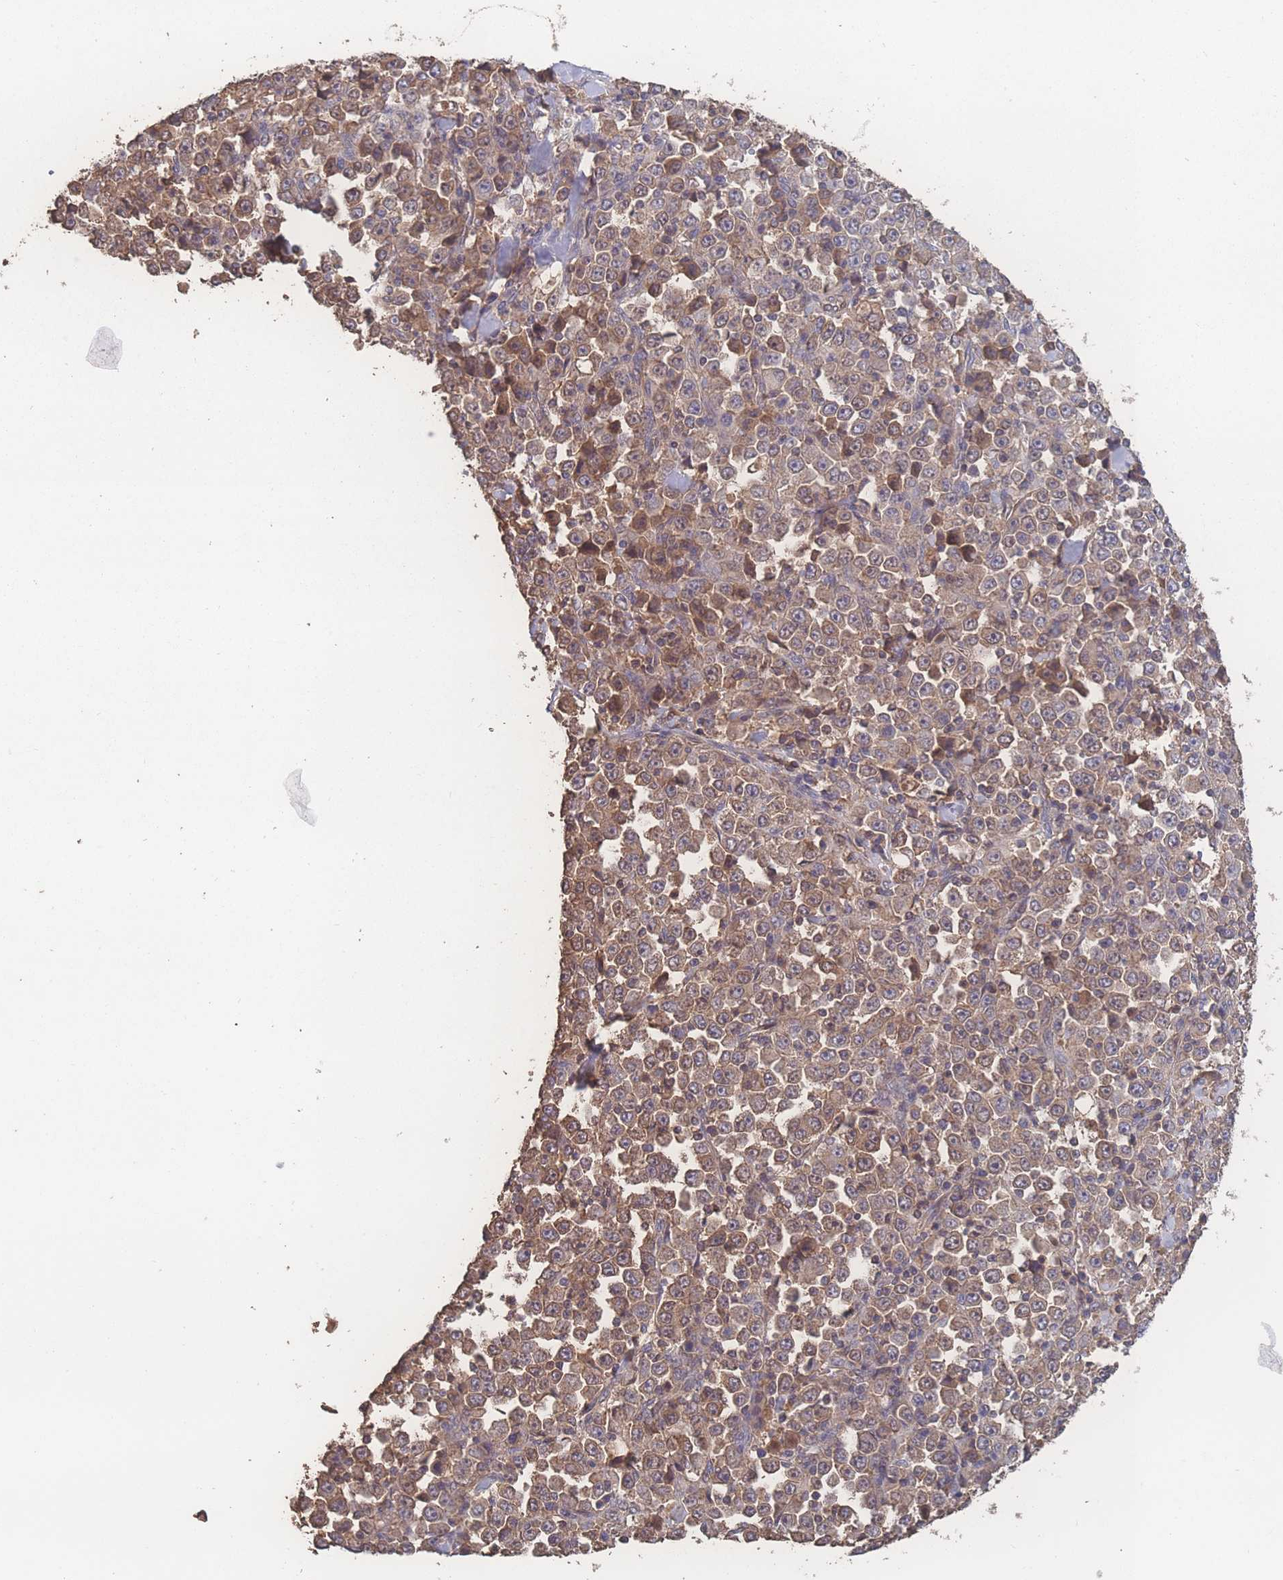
{"staining": {"intensity": "moderate", "quantity": ">75%", "location": "cytoplasmic/membranous"}, "tissue": "stomach cancer", "cell_type": "Tumor cells", "image_type": "cancer", "snomed": [{"axis": "morphology", "description": "Normal tissue, NOS"}, {"axis": "morphology", "description": "Adenocarcinoma, NOS"}, {"axis": "topography", "description": "Stomach, upper"}, {"axis": "topography", "description": "Stomach"}], "caption": "Human stomach adenocarcinoma stained with a protein marker demonstrates moderate staining in tumor cells.", "gene": "ATXN10", "patient": {"sex": "male", "age": 59}}